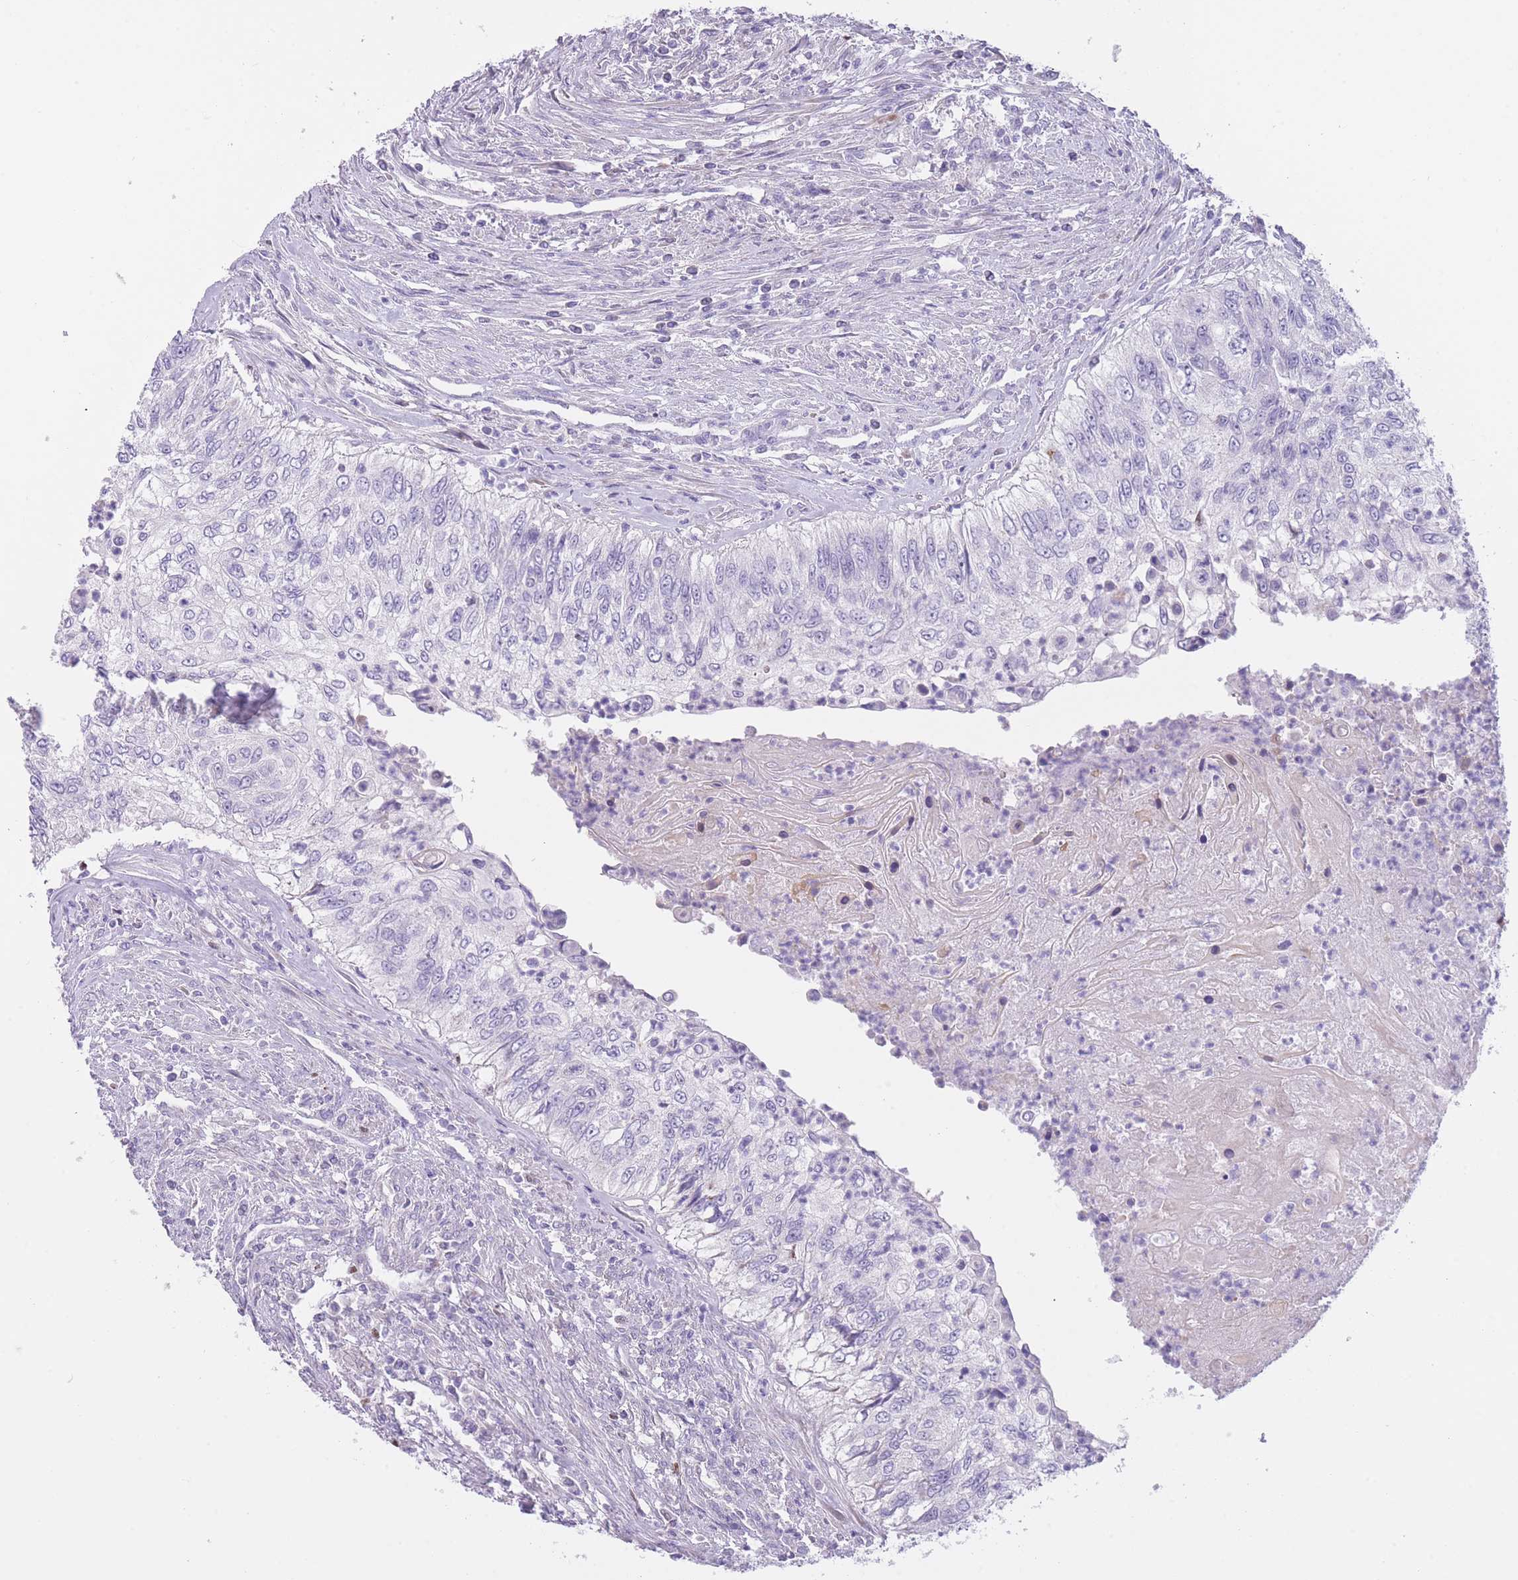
{"staining": {"intensity": "negative", "quantity": "none", "location": "none"}, "tissue": "urothelial cancer", "cell_type": "Tumor cells", "image_type": "cancer", "snomed": [{"axis": "morphology", "description": "Urothelial carcinoma, High grade"}, {"axis": "topography", "description": "Urinary bladder"}], "caption": "Tumor cells are negative for protein expression in human urothelial carcinoma (high-grade).", "gene": "IMPG1", "patient": {"sex": "female", "age": 60}}